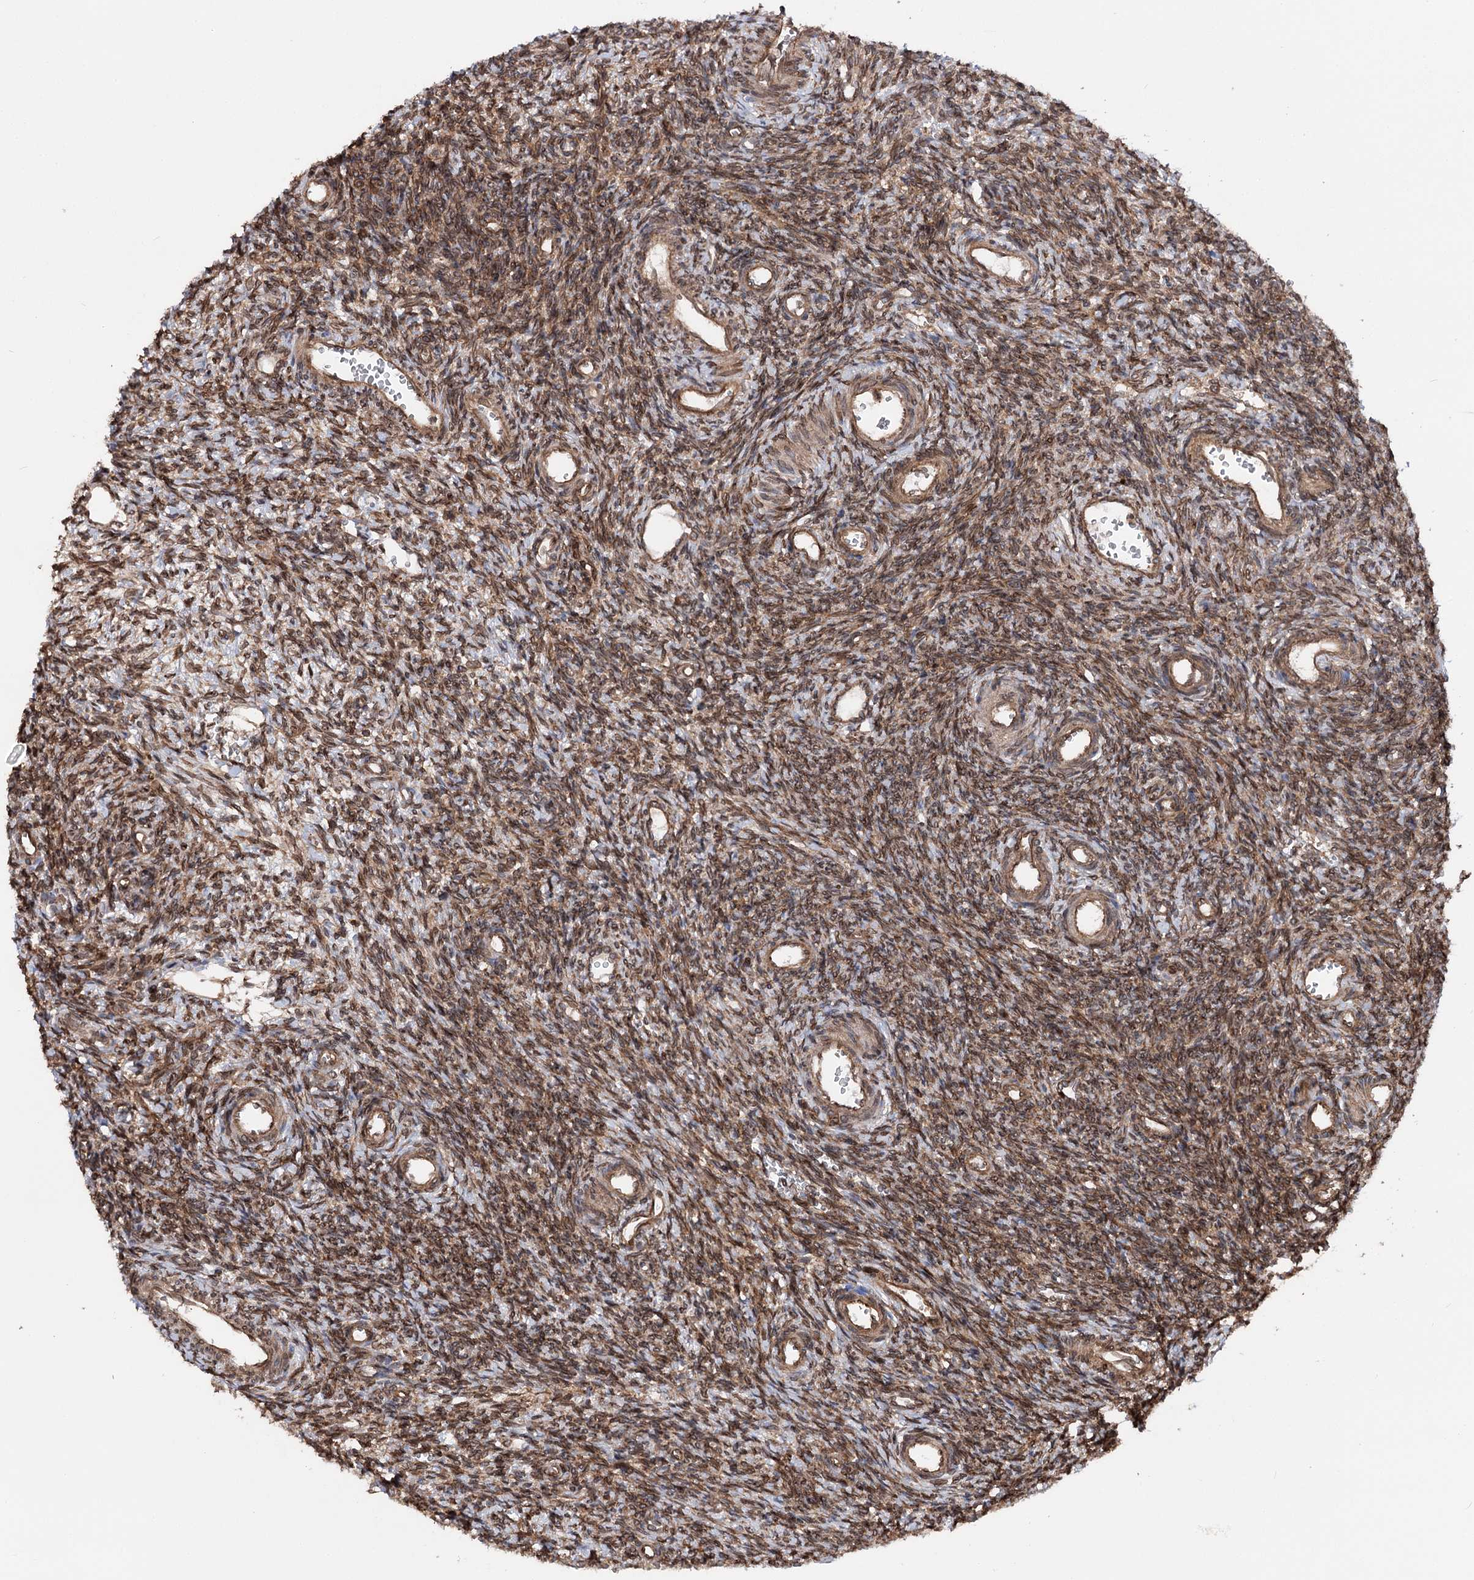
{"staining": {"intensity": "moderate", "quantity": ">75%", "location": "cytoplasmic/membranous,nuclear"}, "tissue": "ovary", "cell_type": "Ovarian stroma cells", "image_type": "normal", "snomed": [{"axis": "morphology", "description": "Normal tissue, NOS"}, {"axis": "topography", "description": "Ovary"}], "caption": "Protein staining of unremarkable ovary shows moderate cytoplasmic/membranous,nuclear expression in about >75% of ovarian stroma cells.", "gene": "FGFR1OP2", "patient": {"sex": "female", "age": 39}}